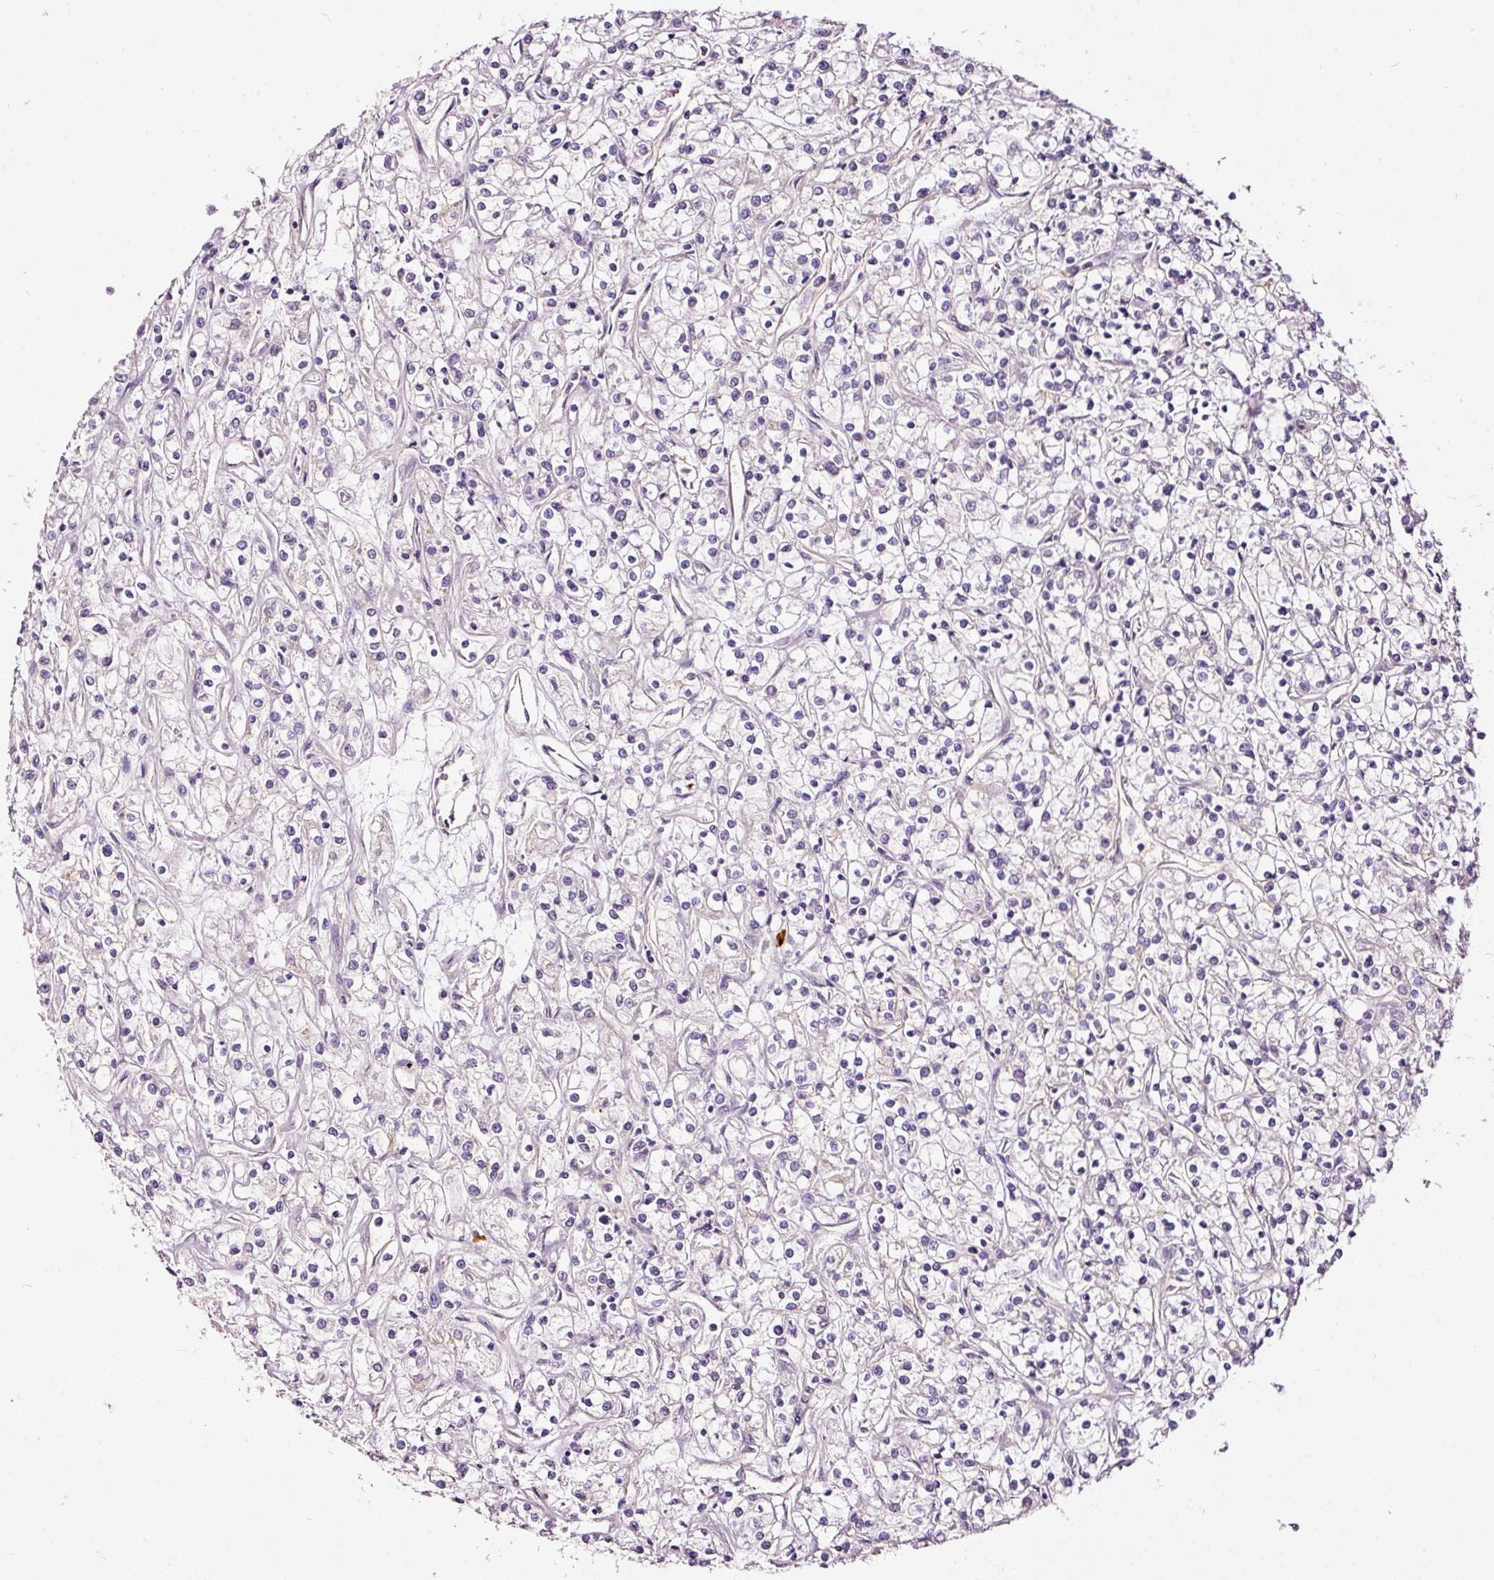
{"staining": {"intensity": "negative", "quantity": "none", "location": "none"}, "tissue": "renal cancer", "cell_type": "Tumor cells", "image_type": "cancer", "snomed": [{"axis": "morphology", "description": "Adenocarcinoma, NOS"}, {"axis": "topography", "description": "Kidney"}], "caption": "Protein analysis of renal cancer exhibits no significant expression in tumor cells.", "gene": "ABCB4", "patient": {"sex": "female", "age": 59}}